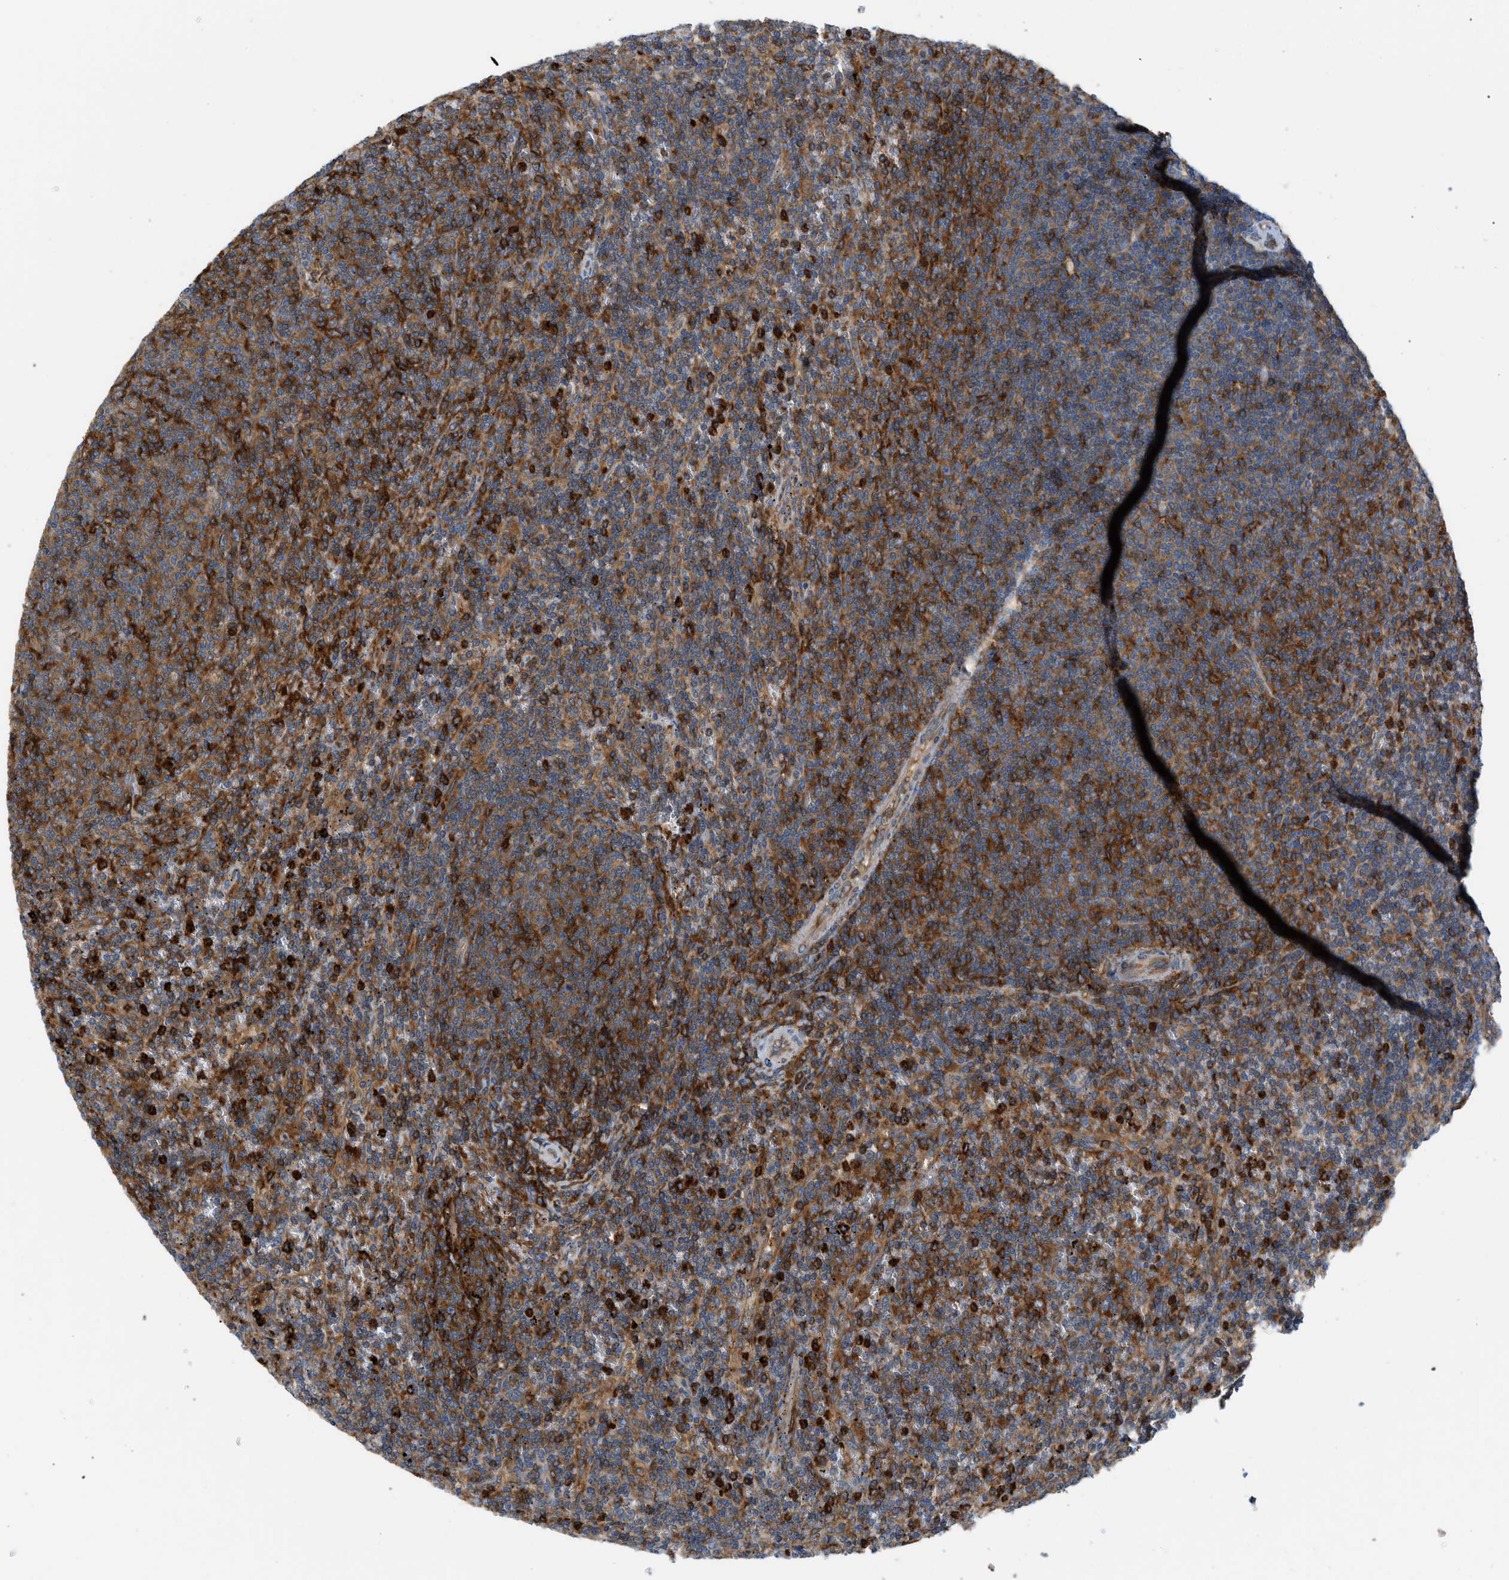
{"staining": {"intensity": "strong", "quantity": ">75%", "location": "cytoplasmic/membranous"}, "tissue": "lymphoma", "cell_type": "Tumor cells", "image_type": "cancer", "snomed": [{"axis": "morphology", "description": "Malignant lymphoma, non-Hodgkin's type, Low grade"}, {"axis": "topography", "description": "Spleen"}], "caption": "Human malignant lymphoma, non-Hodgkin's type (low-grade) stained with a protein marker shows strong staining in tumor cells.", "gene": "GPAT4", "patient": {"sex": "female", "age": 50}}